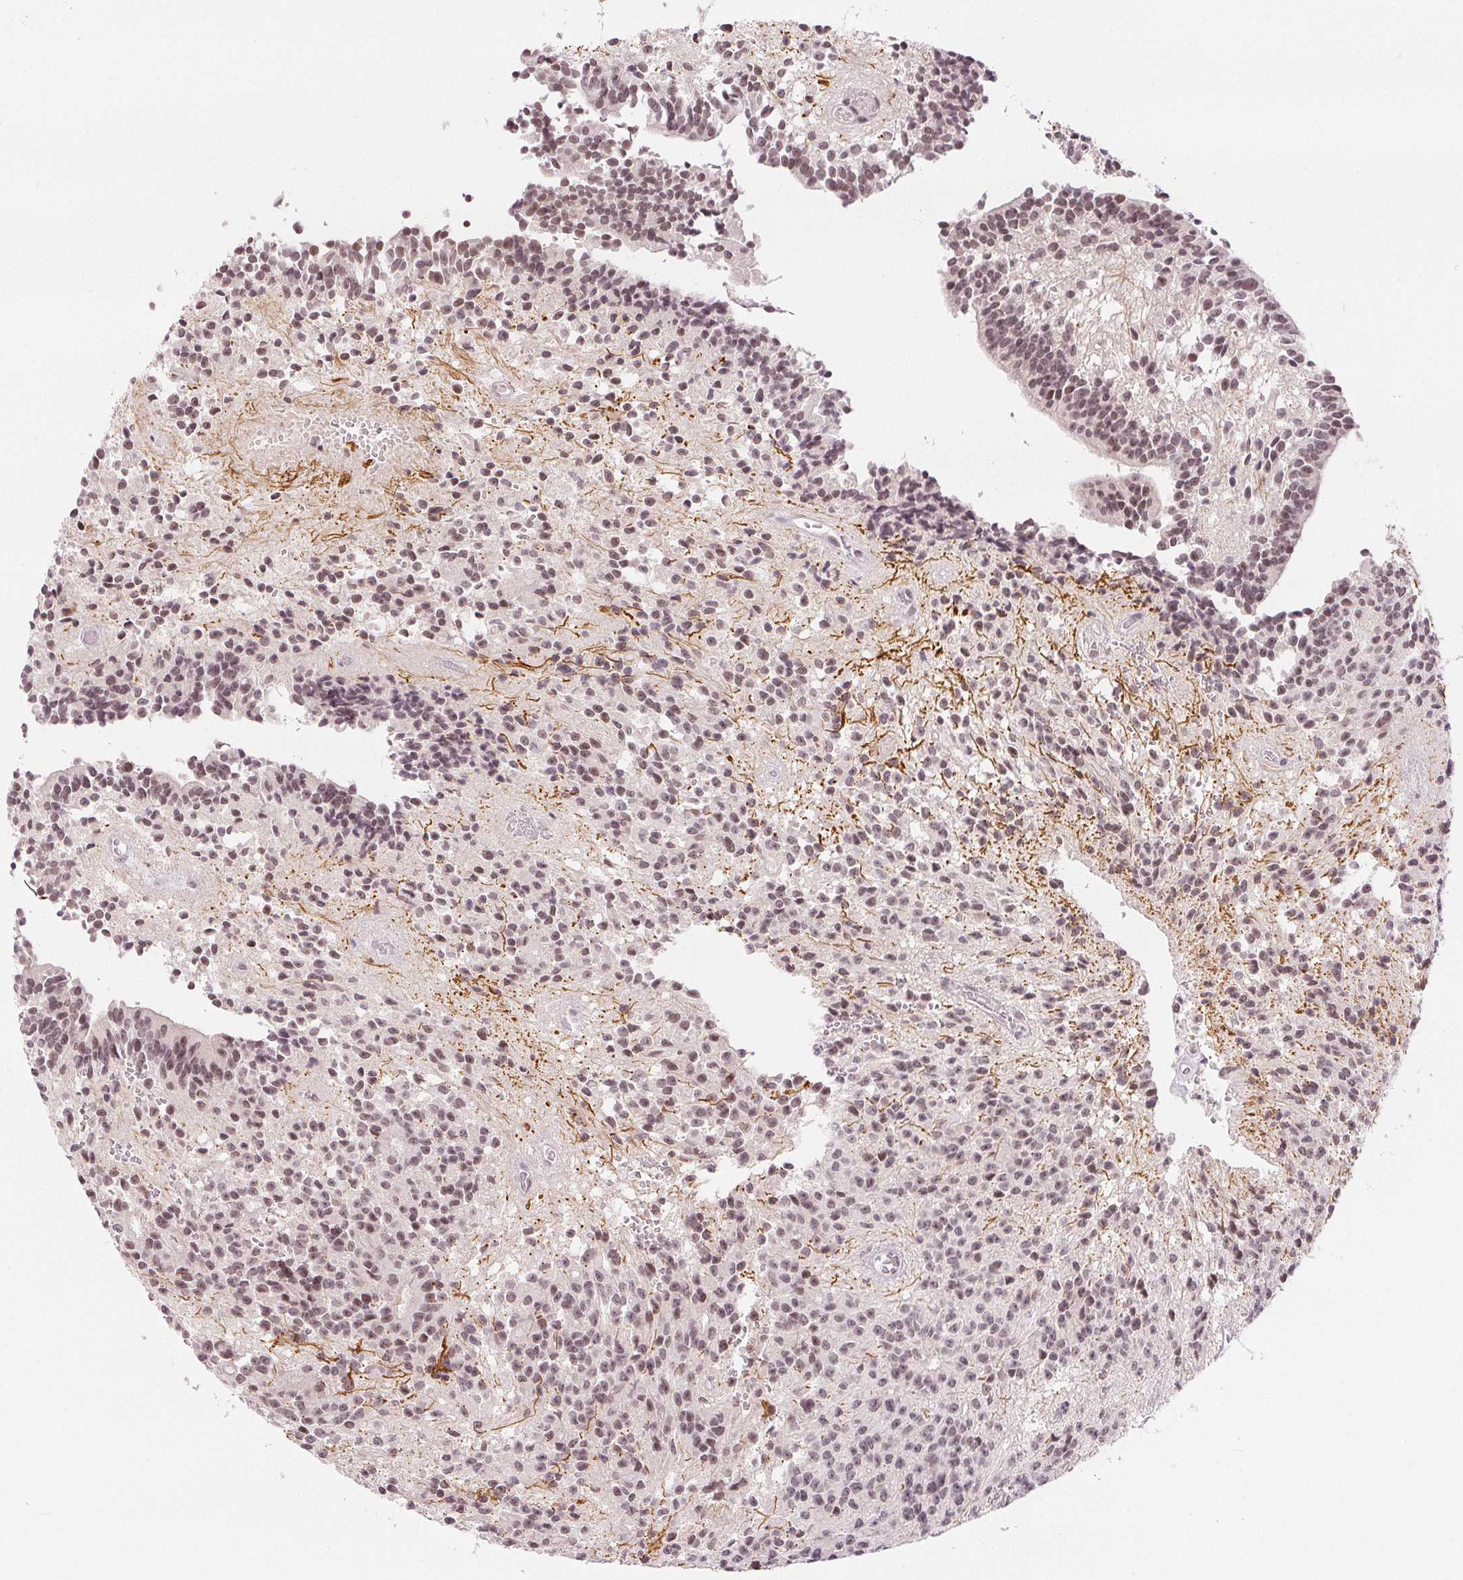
{"staining": {"intensity": "weak", "quantity": "<25%", "location": "nuclear"}, "tissue": "glioma", "cell_type": "Tumor cells", "image_type": "cancer", "snomed": [{"axis": "morphology", "description": "Glioma, malignant, Low grade"}, {"axis": "topography", "description": "Brain"}], "caption": "Human glioma stained for a protein using immunohistochemistry shows no expression in tumor cells.", "gene": "DEK", "patient": {"sex": "male", "age": 31}}